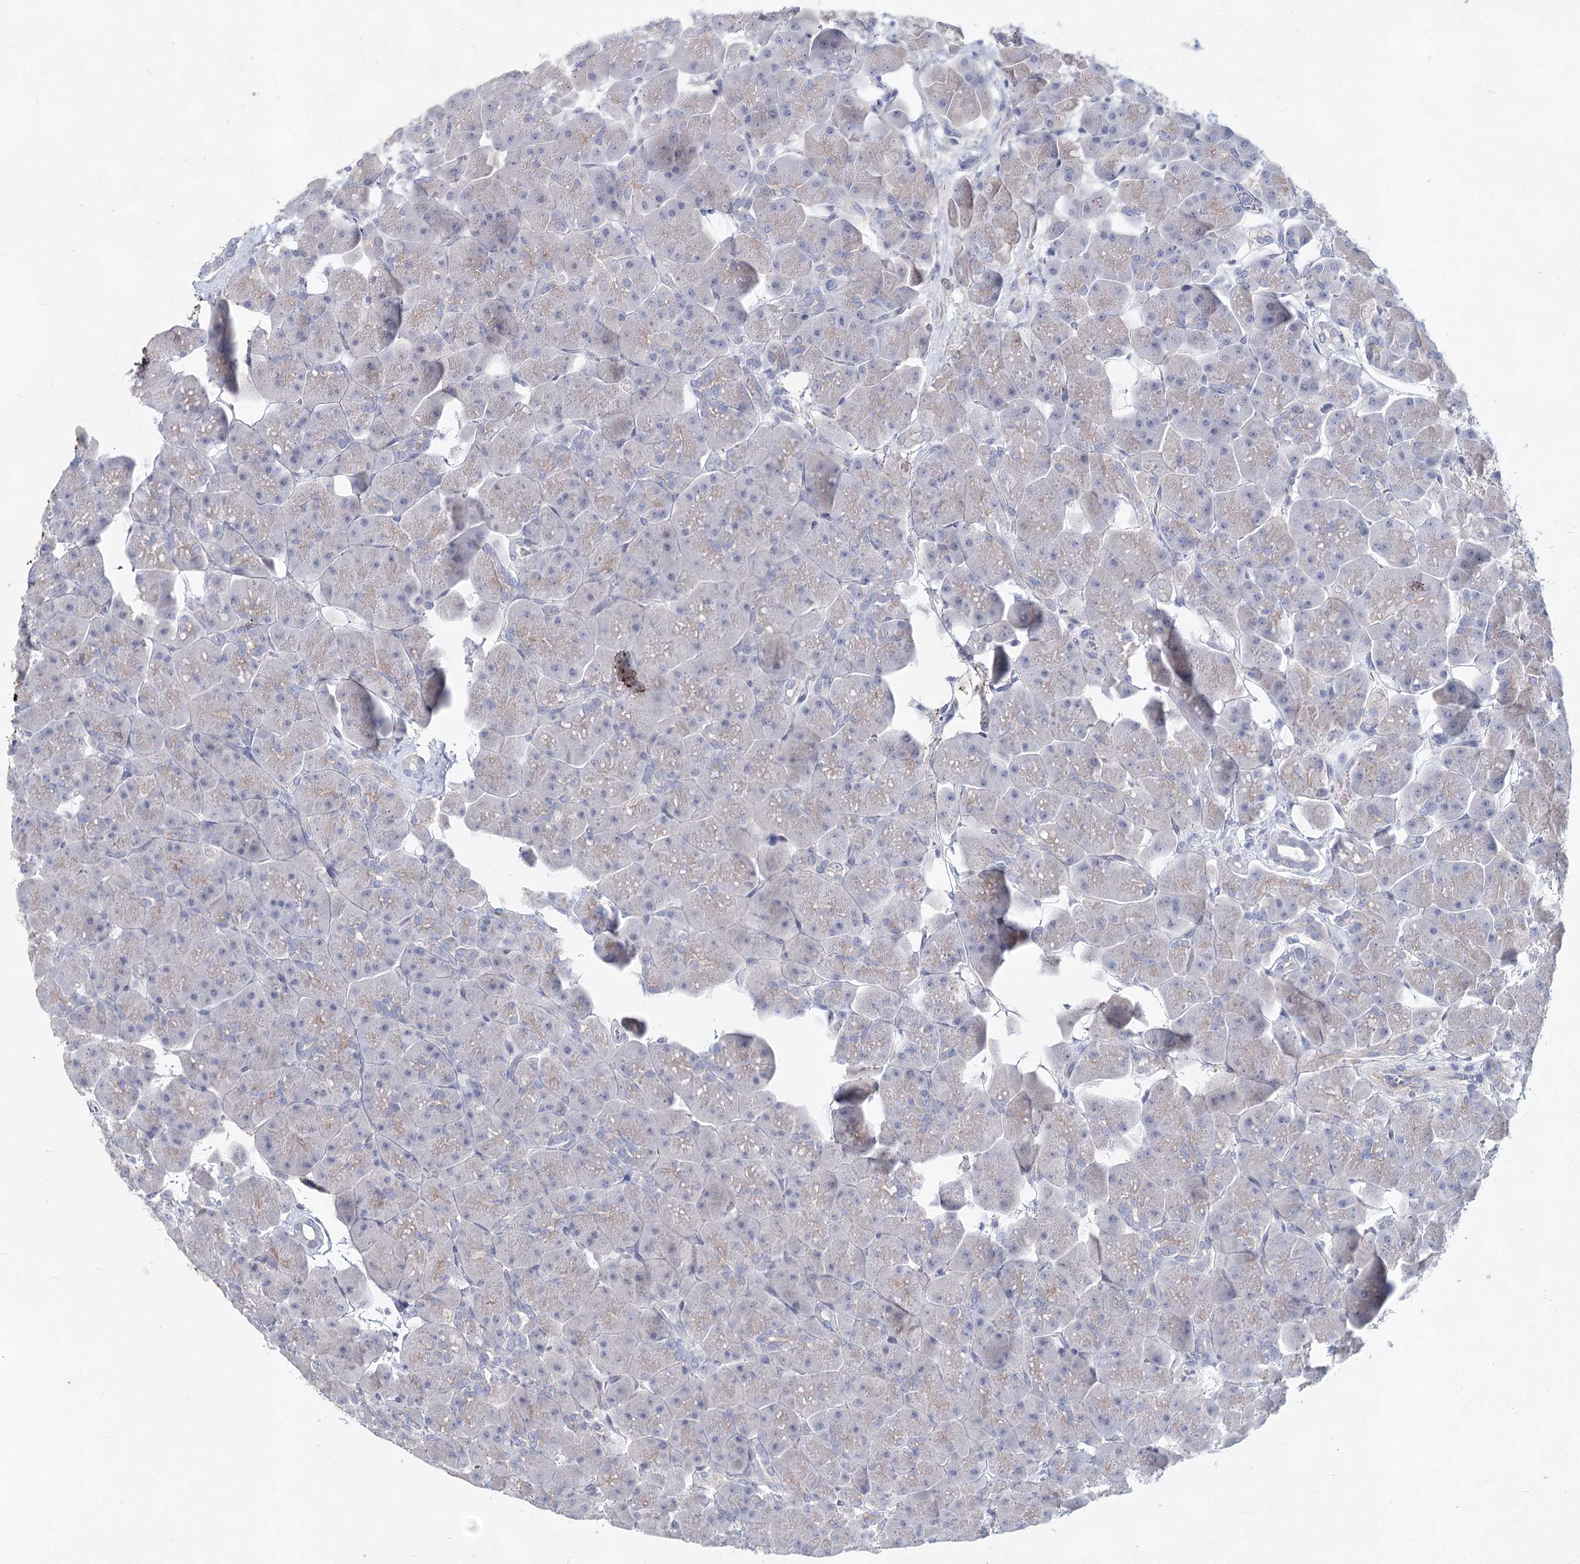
{"staining": {"intensity": "negative", "quantity": "none", "location": "none"}, "tissue": "pancreas", "cell_type": "Exocrine glandular cells", "image_type": "normal", "snomed": [{"axis": "morphology", "description": "Normal tissue, NOS"}, {"axis": "topography", "description": "Pancreas"}], "caption": "A photomicrograph of pancreas stained for a protein exhibits no brown staining in exocrine glandular cells.", "gene": "TASOR2", "patient": {"sex": "male", "age": 66}}